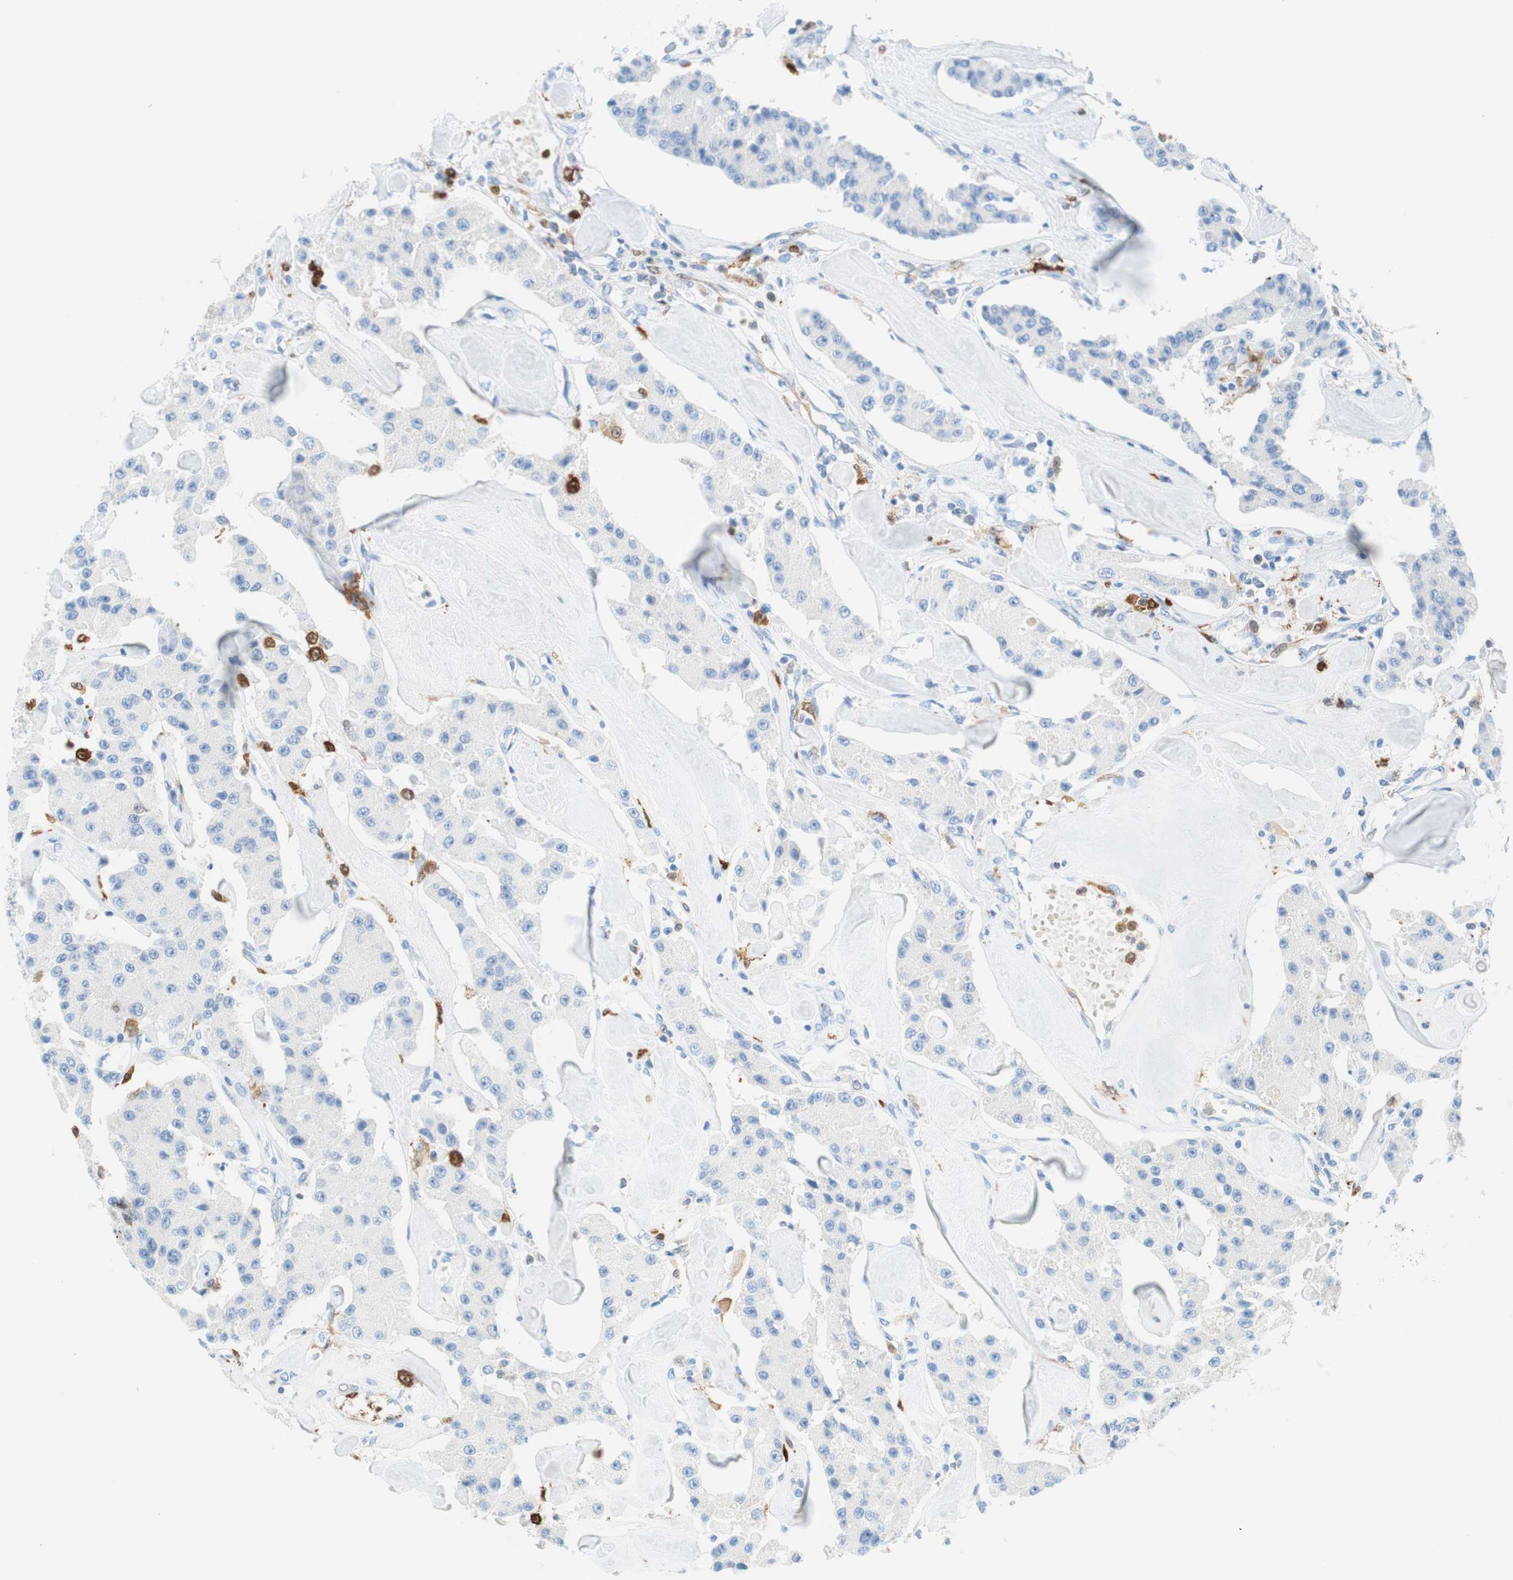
{"staining": {"intensity": "negative", "quantity": "none", "location": "none"}, "tissue": "carcinoid", "cell_type": "Tumor cells", "image_type": "cancer", "snomed": [{"axis": "morphology", "description": "Carcinoid, malignant, NOS"}, {"axis": "topography", "description": "Pancreas"}], "caption": "The immunohistochemistry (IHC) micrograph has no significant staining in tumor cells of carcinoid tissue.", "gene": "STMN1", "patient": {"sex": "male", "age": 41}}